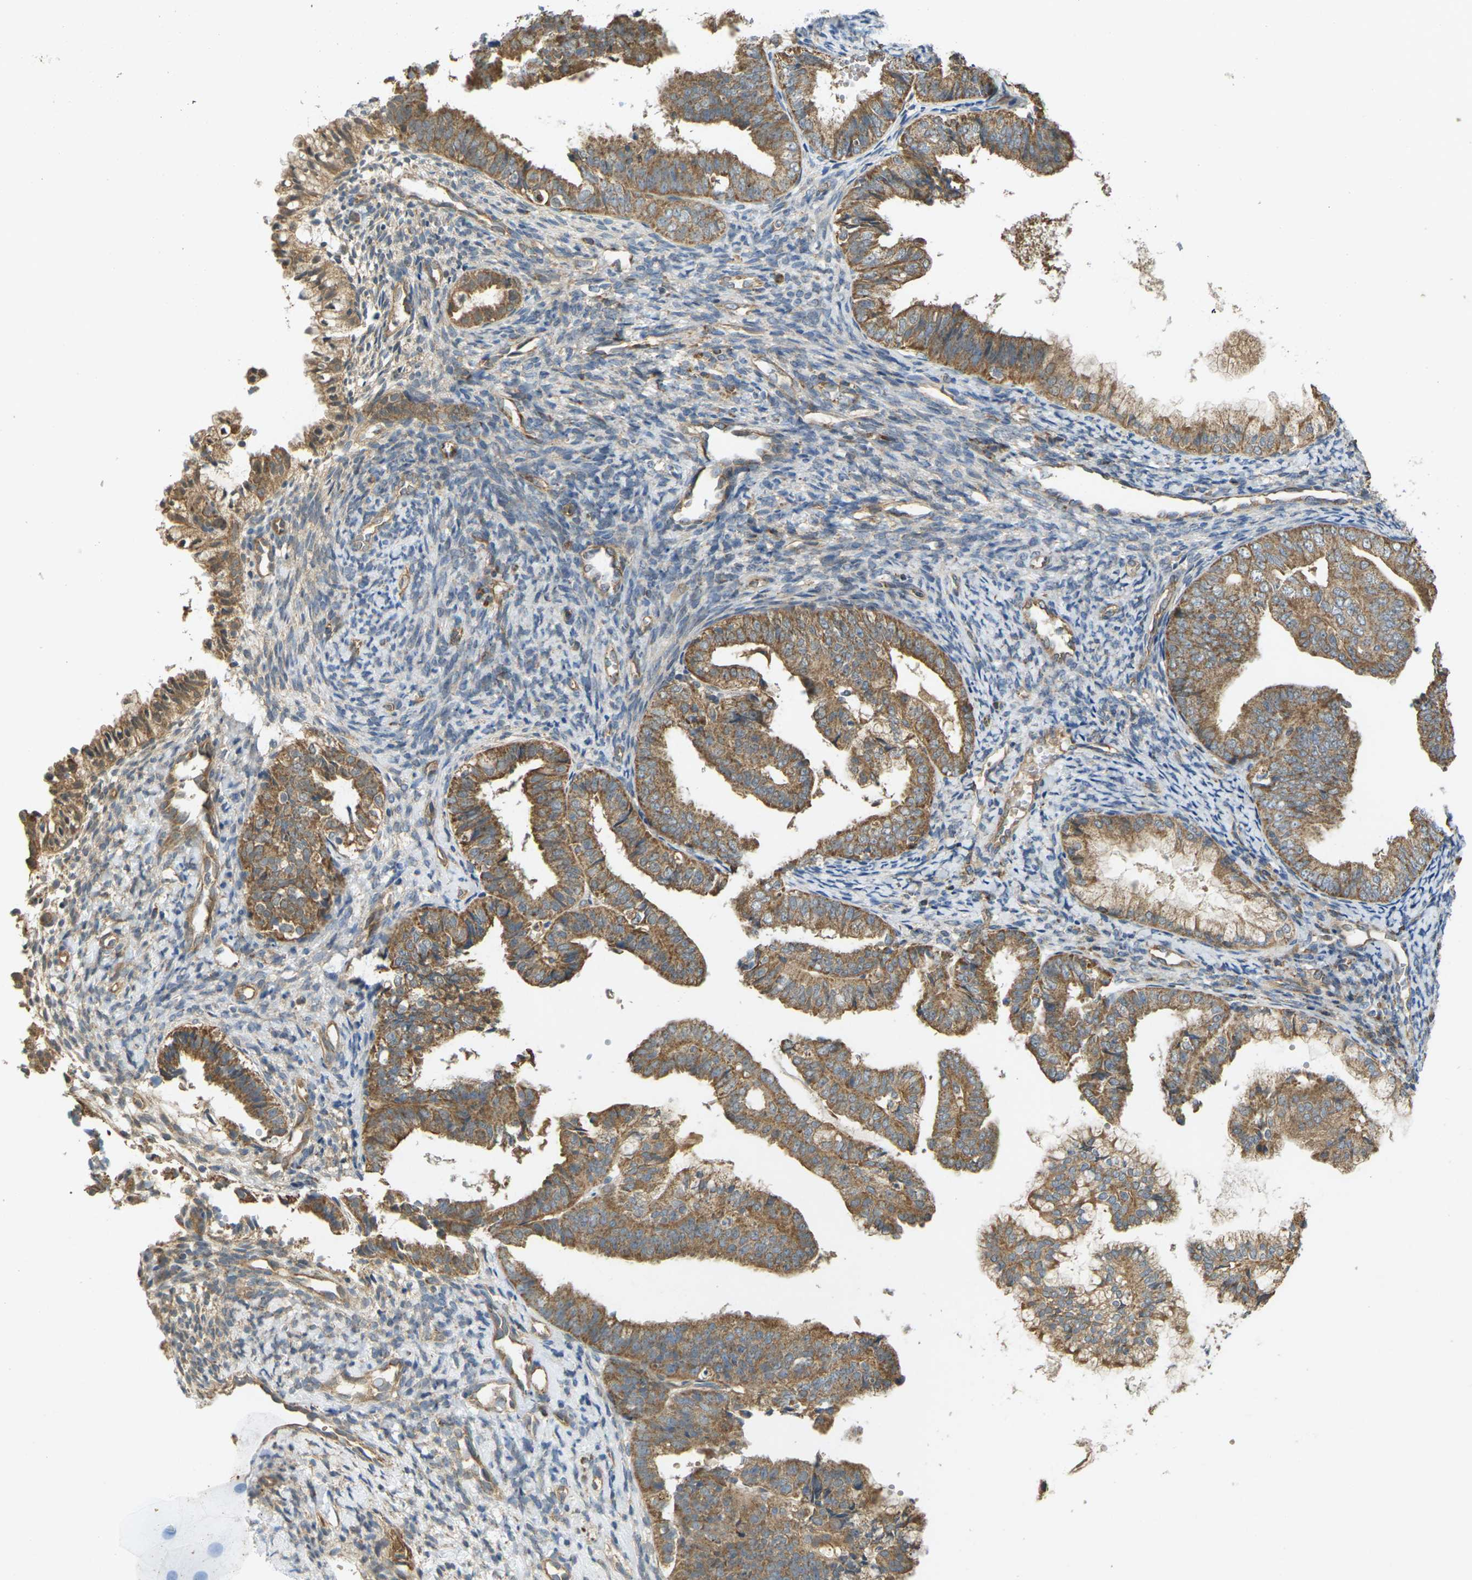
{"staining": {"intensity": "moderate", "quantity": ">75%", "location": "cytoplasmic/membranous"}, "tissue": "endometrial cancer", "cell_type": "Tumor cells", "image_type": "cancer", "snomed": [{"axis": "morphology", "description": "Adenocarcinoma, NOS"}, {"axis": "topography", "description": "Endometrium"}], "caption": "Moderate cytoplasmic/membranous positivity for a protein is identified in about >75% of tumor cells of adenocarcinoma (endometrial) using immunohistochemistry.", "gene": "KSR1", "patient": {"sex": "female", "age": 63}}